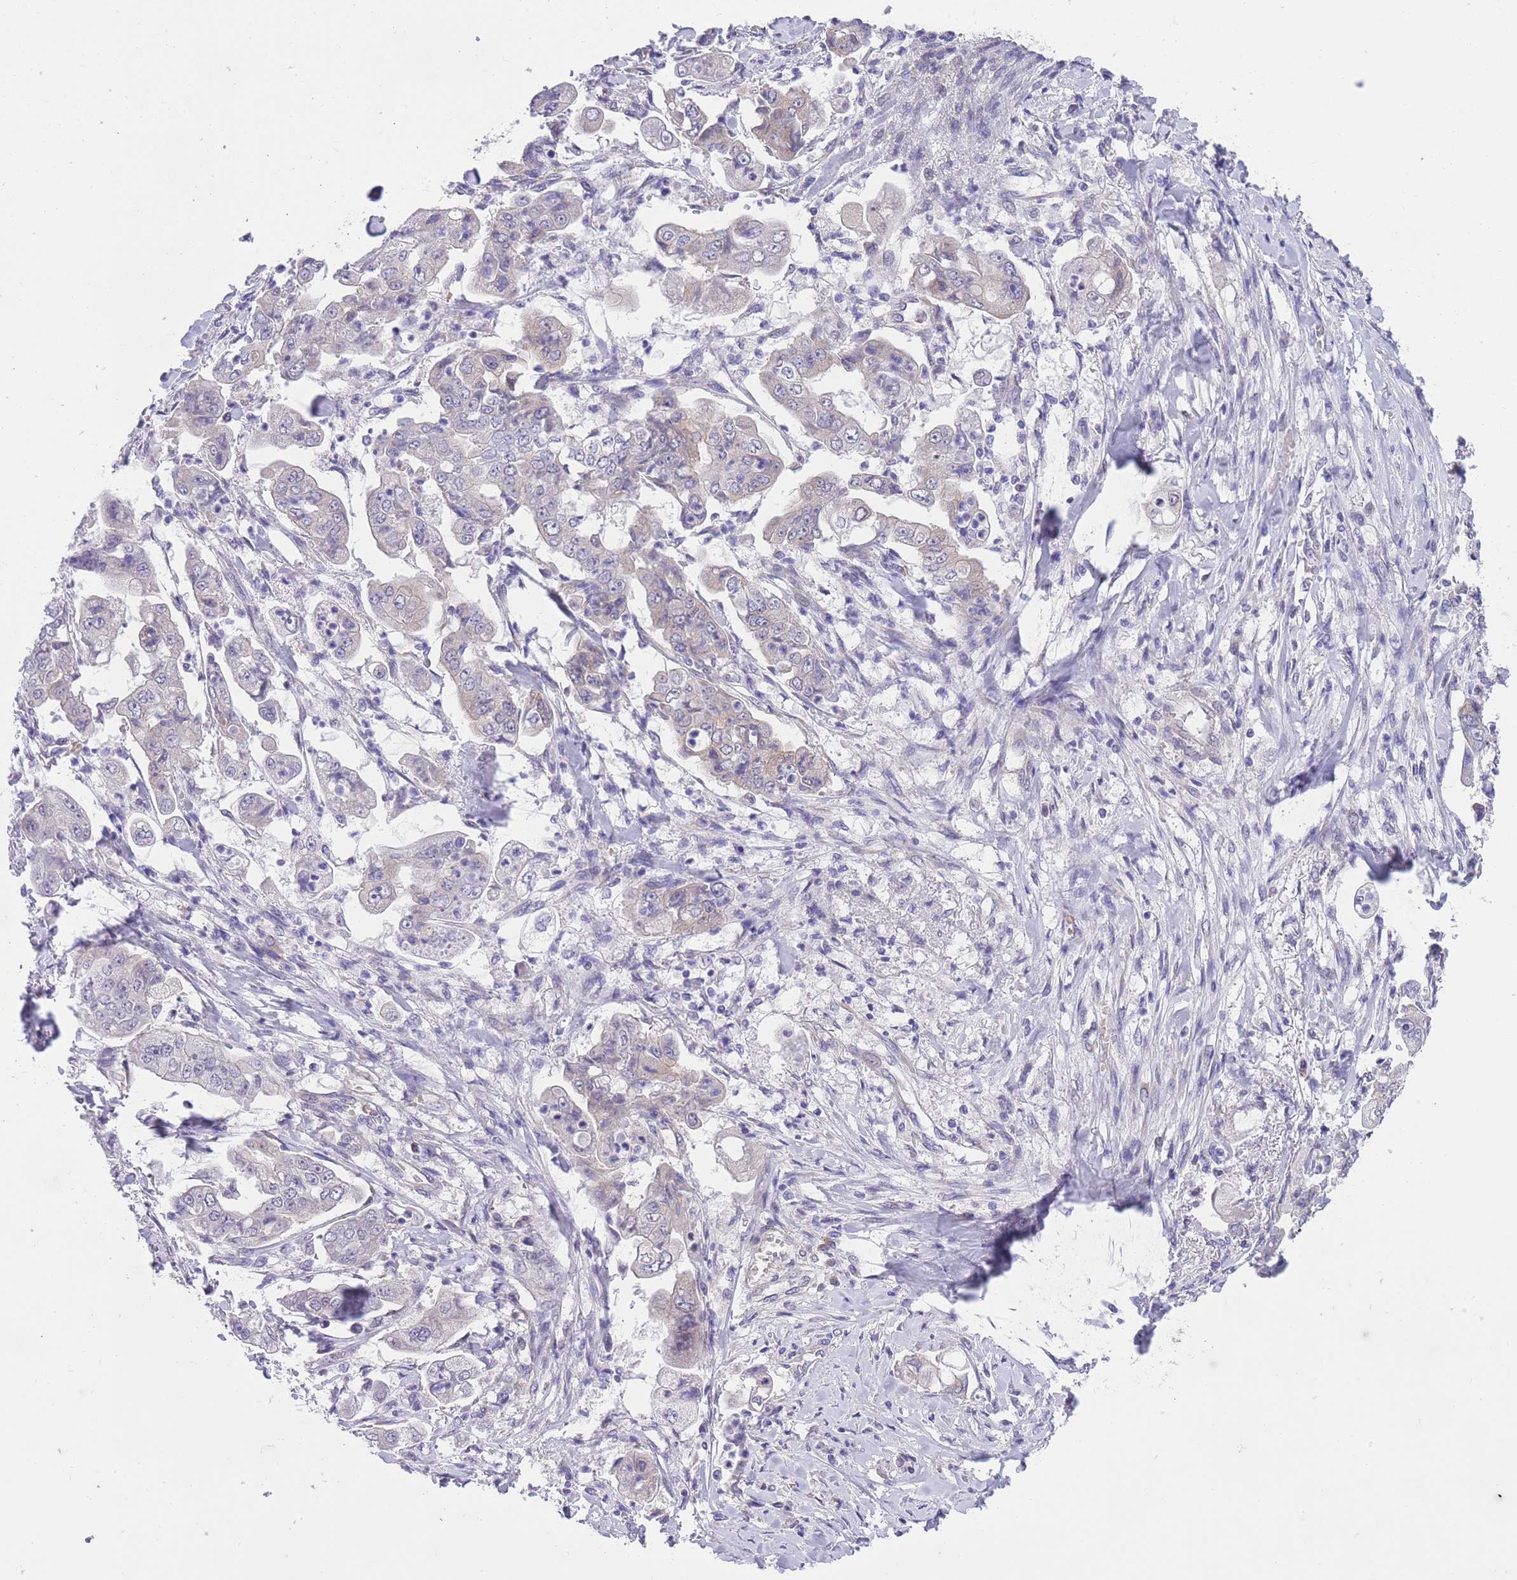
{"staining": {"intensity": "weak", "quantity": "<25%", "location": "cytoplasmic/membranous"}, "tissue": "stomach cancer", "cell_type": "Tumor cells", "image_type": "cancer", "snomed": [{"axis": "morphology", "description": "Adenocarcinoma, NOS"}, {"axis": "topography", "description": "Stomach"}], "caption": "Immunohistochemistry (IHC) photomicrograph of neoplastic tissue: stomach cancer stained with DAB exhibits no significant protein positivity in tumor cells.", "gene": "WWOX", "patient": {"sex": "male", "age": 62}}